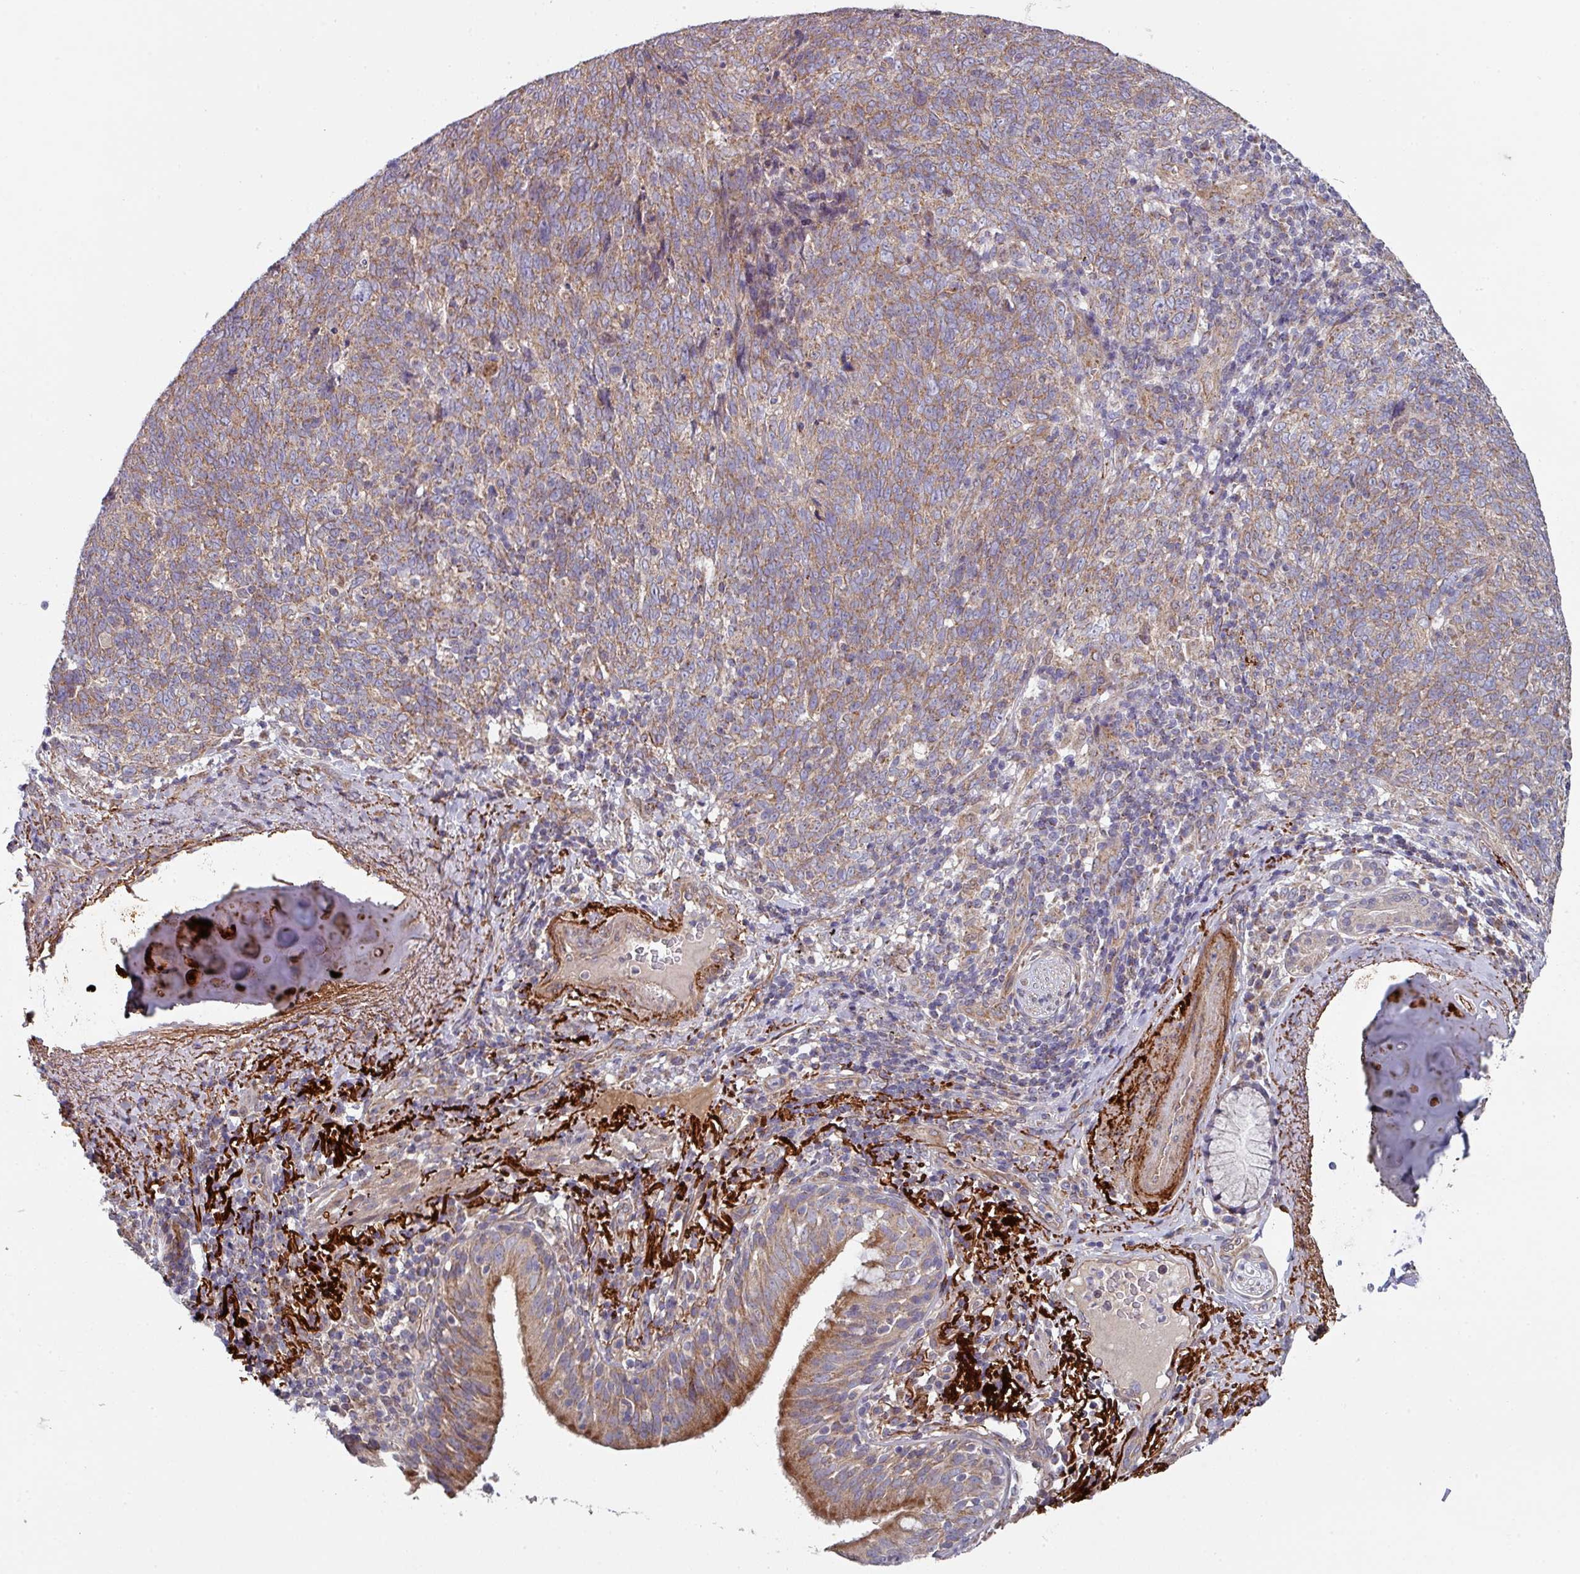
{"staining": {"intensity": "moderate", "quantity": ">75%", "location": "cytoplasmic/membranous"}, "tissue": "lung cancer", "cell_type": "Tumor cells", "image_type": "cancer", "snomed": [{"axis": "morphology", "description": "Squamous cell carcinoma, NOS"}, {"axis": "topography", "description": "Lung"}], "caption": "Squamous cell carcinoma (lung) stained for a protein shows moderate cytoplasmic/membranous positivity in tumor cells. The staining is performed using DAB (3,3'-diaminobenzidine) brown chromogen to label protein expression. The nuclei are counter-stained blue using hematoxylin.", "gene": "DCAF12L2", "patient": {"sex": "female", "age": 72}}